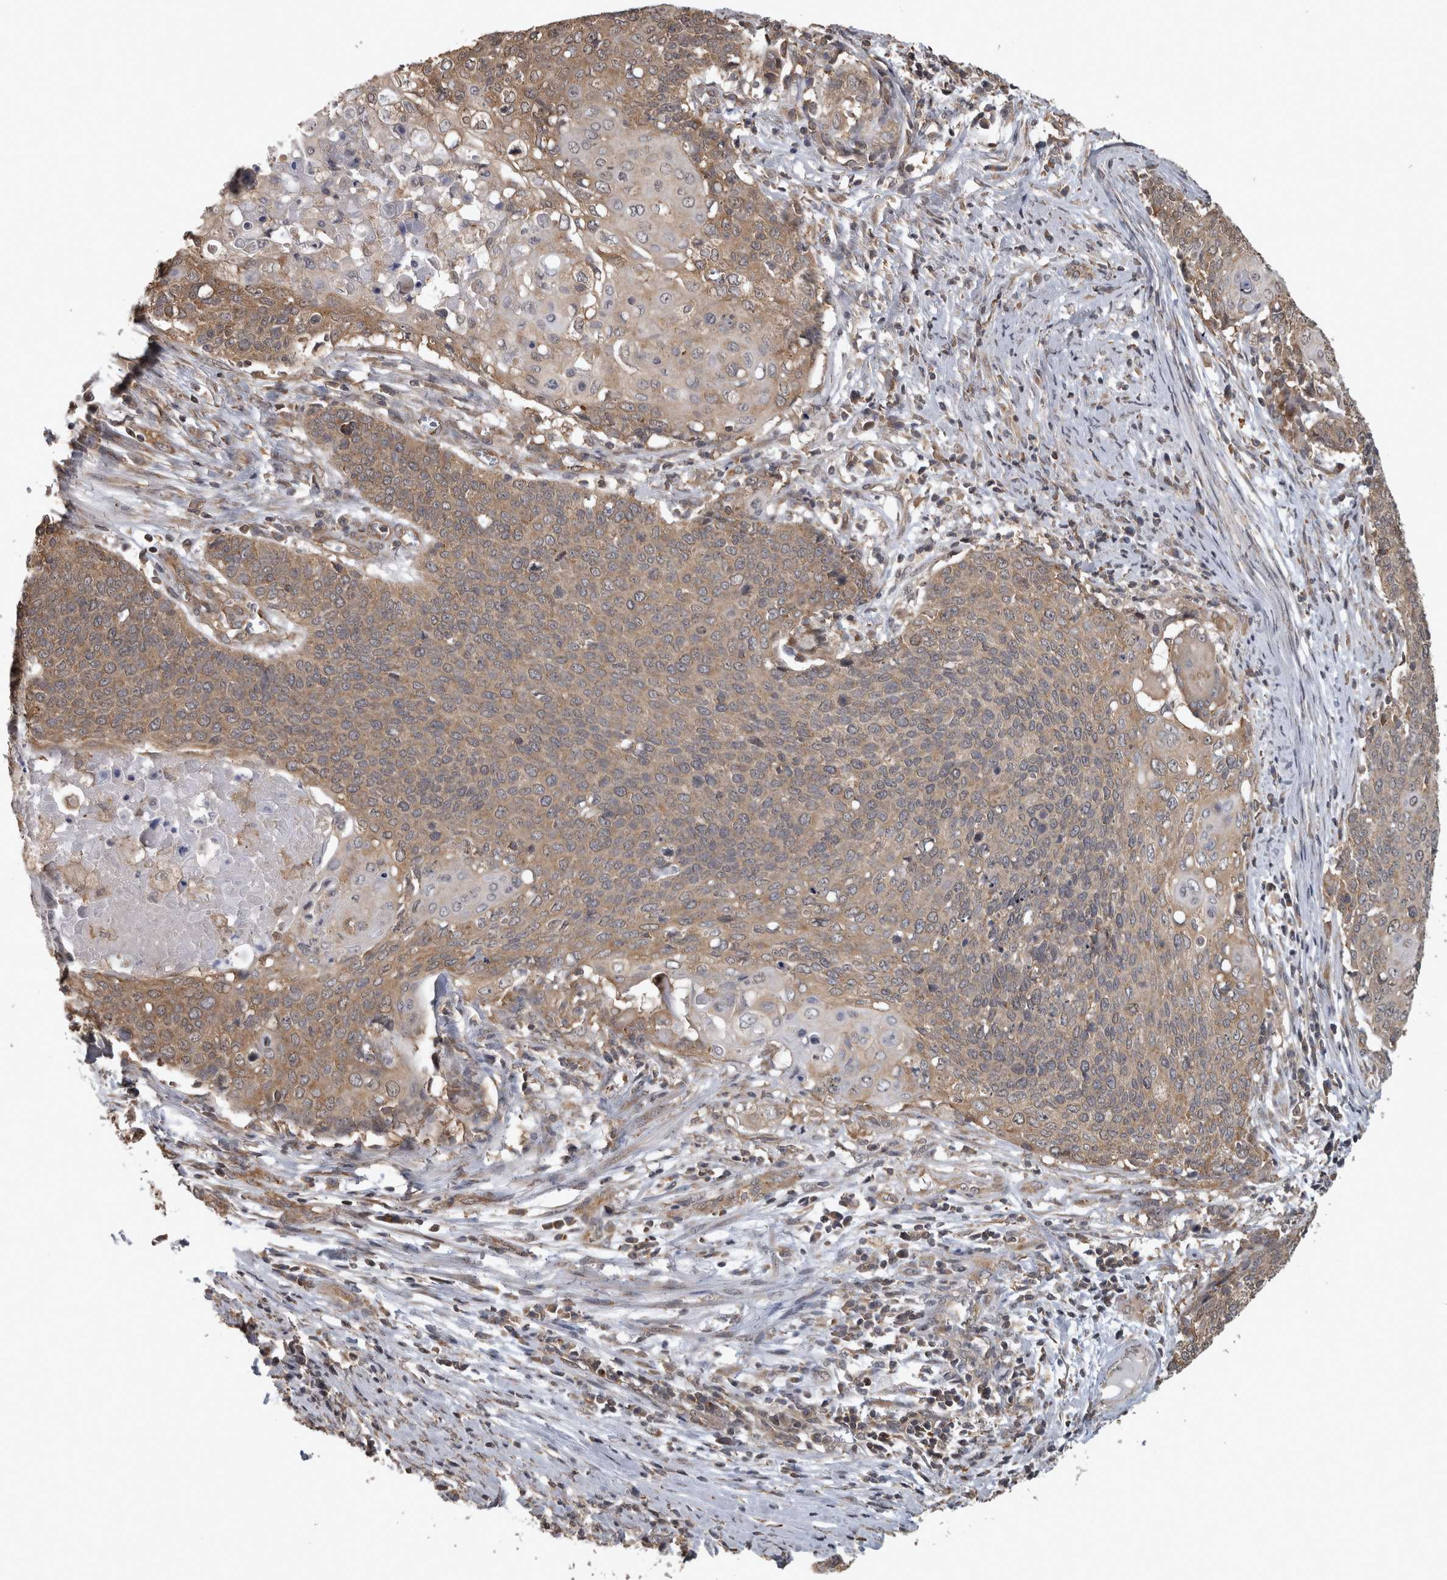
{"staining": {"intensity": "moderate", "quantity": ">75%", "location": "cytoplasmic/membranous"}, "tissue": "cervical cancer", "cell_type": "Tumor cells", "image_type": "cancer", "snomed": [{"axis": "morphology", "description": "Squamous cell carcinoma, NOS"}, {"axis": "topography", "description": "Cervix"}], "caption": "High-magnification brightfield microscopy of cervical cancer stained with DAB (brown) and counterstained with hematoxylin (blue). tumor cells exhibit moderate cytoplasmic/membranous positivity is present in about>75% of cells.", "gene": "ATXN2", "patient": {"sex": "female", "age": 39}}